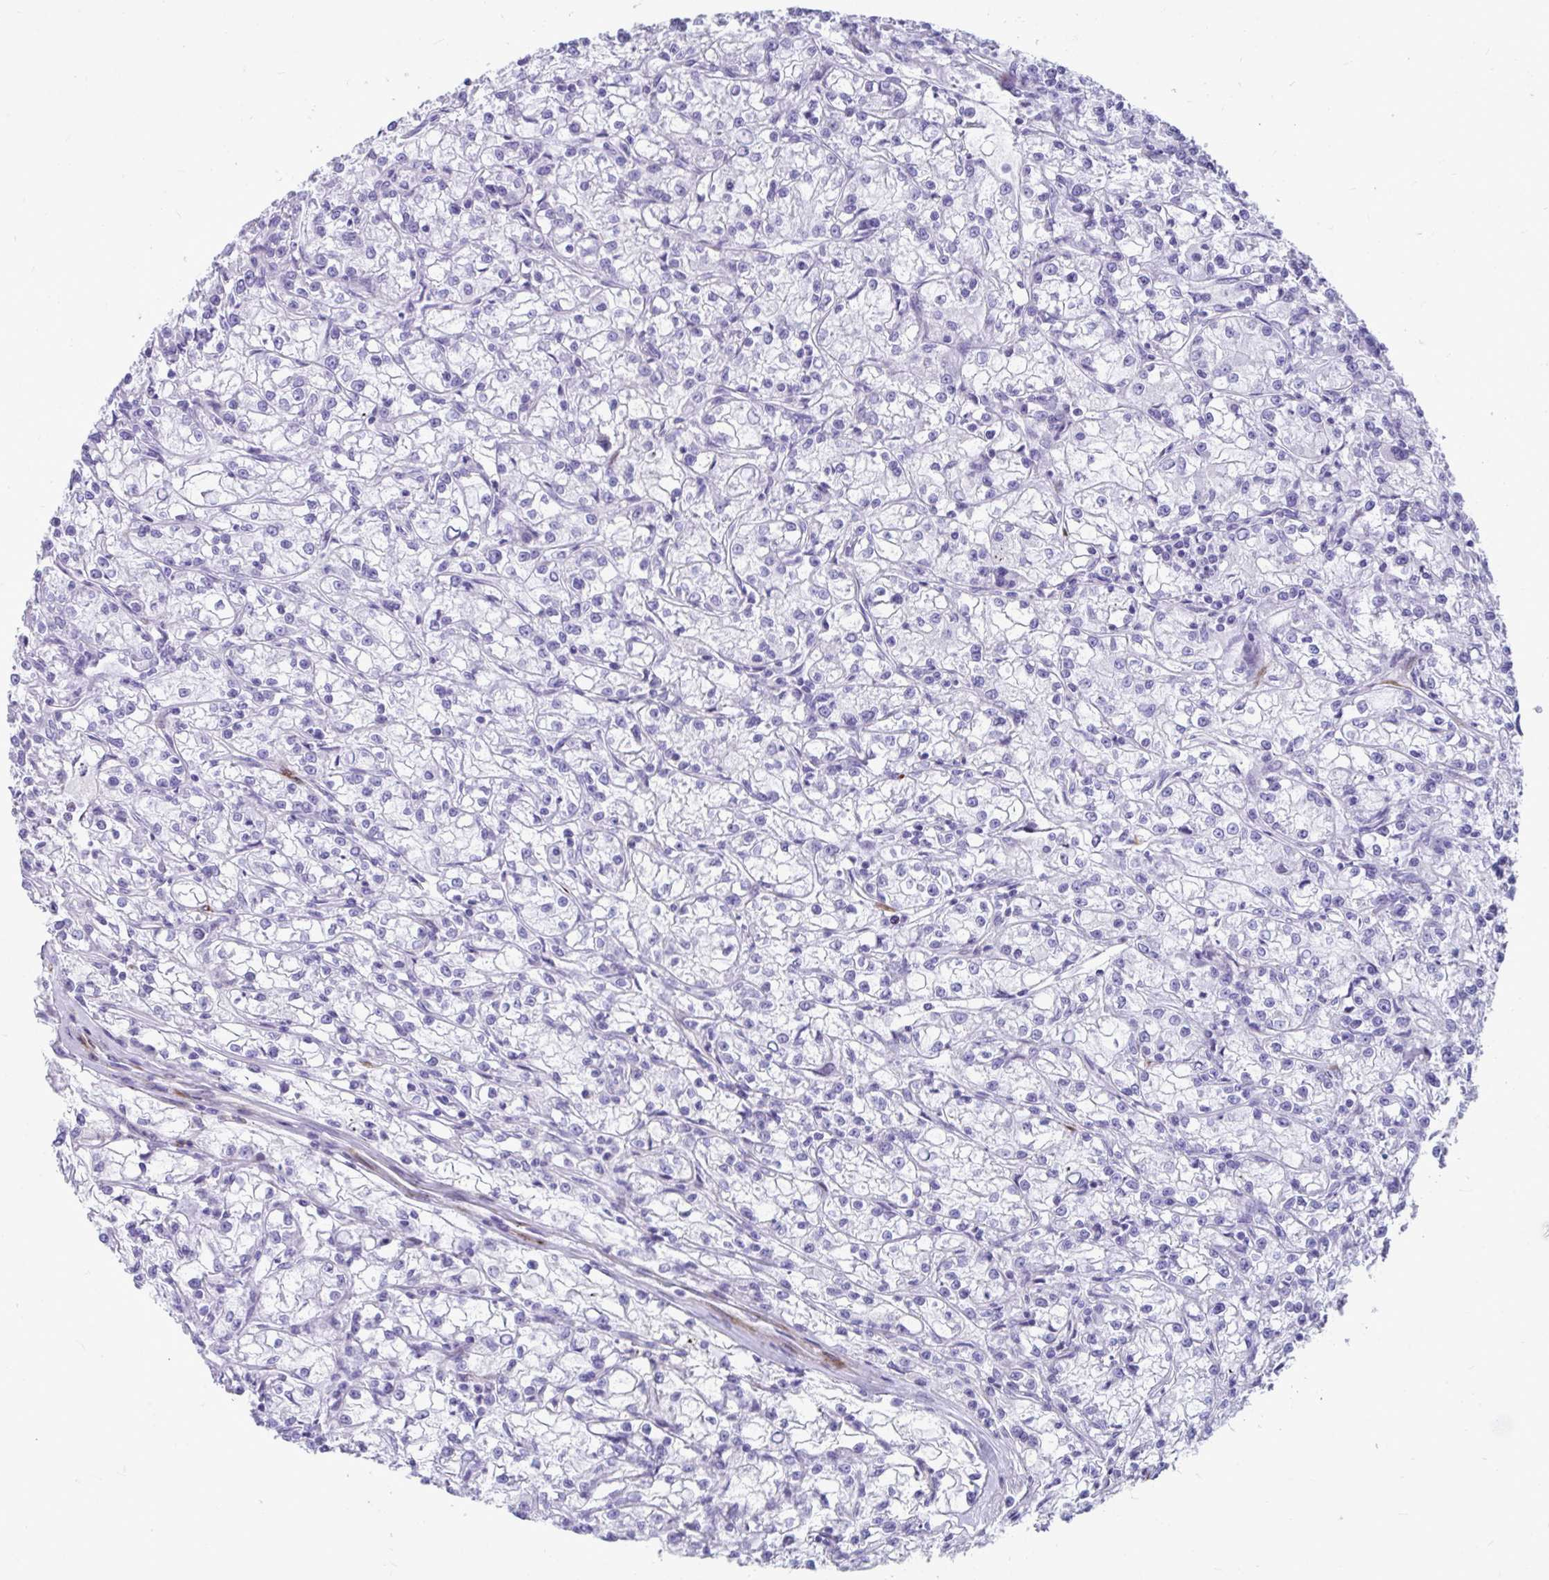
{"staining": {"intensity": "negative", "quantity": "none", "location": "none"}, "tissue": "renal cancer", "cell_type": "Tumor cells", "image_type": "cancer", "snomed": [{"axis": "morphology", "description": "Adenocarcinoma, NOS"}, {"axis": "topography", "description": "Kidney"}], "caption": "Immunohistochemical staining of human renal cancer demonstrates no significant staining in tumor cells. (DAB immunohistochemistry with hematoxylin counter stain).", "gene": "GRXCR2", "patient": {"sex": "female", "age": 59}}